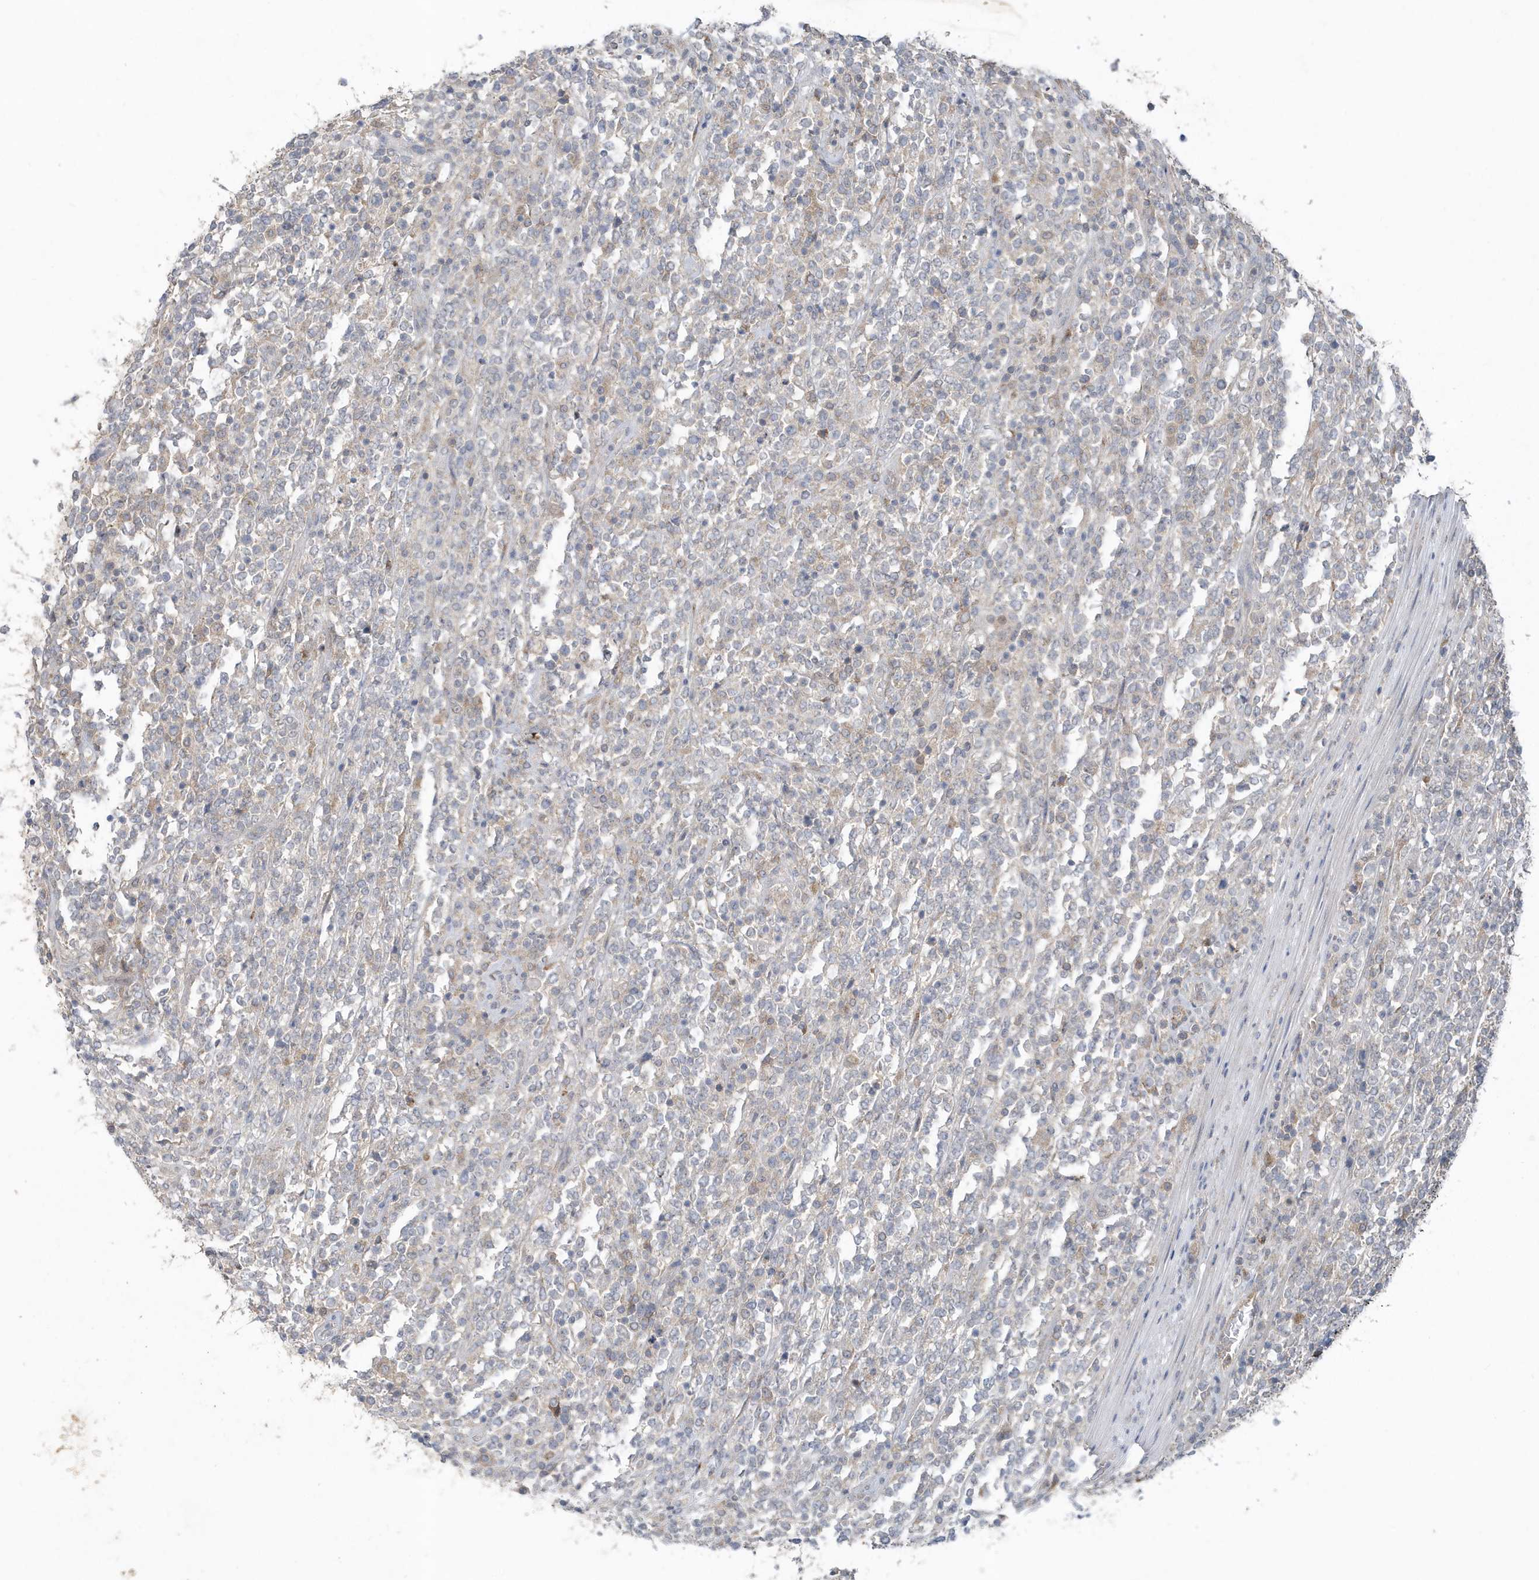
{"staining": {"intensity": "negative", "quantity": "none", "location": "none"}, "tissue": "lymphoma", "cell_type": "Tumor cells", "image_type": "cancer", "snomed": [{"axis": "morphology", "description": "Malignant lymphoma, non-Hodgkin's type, High grade"}, {"axis": "topography", "description": "Soft tissue"}], "caption": "This histopathology image is of lymphoma stained with IHC to label a protein in brown with the nuclei are counter-stained blue. There is no staining in tumor cells.", "gene": "C1RL", "patient": {"sex": "male", "age": 18}}